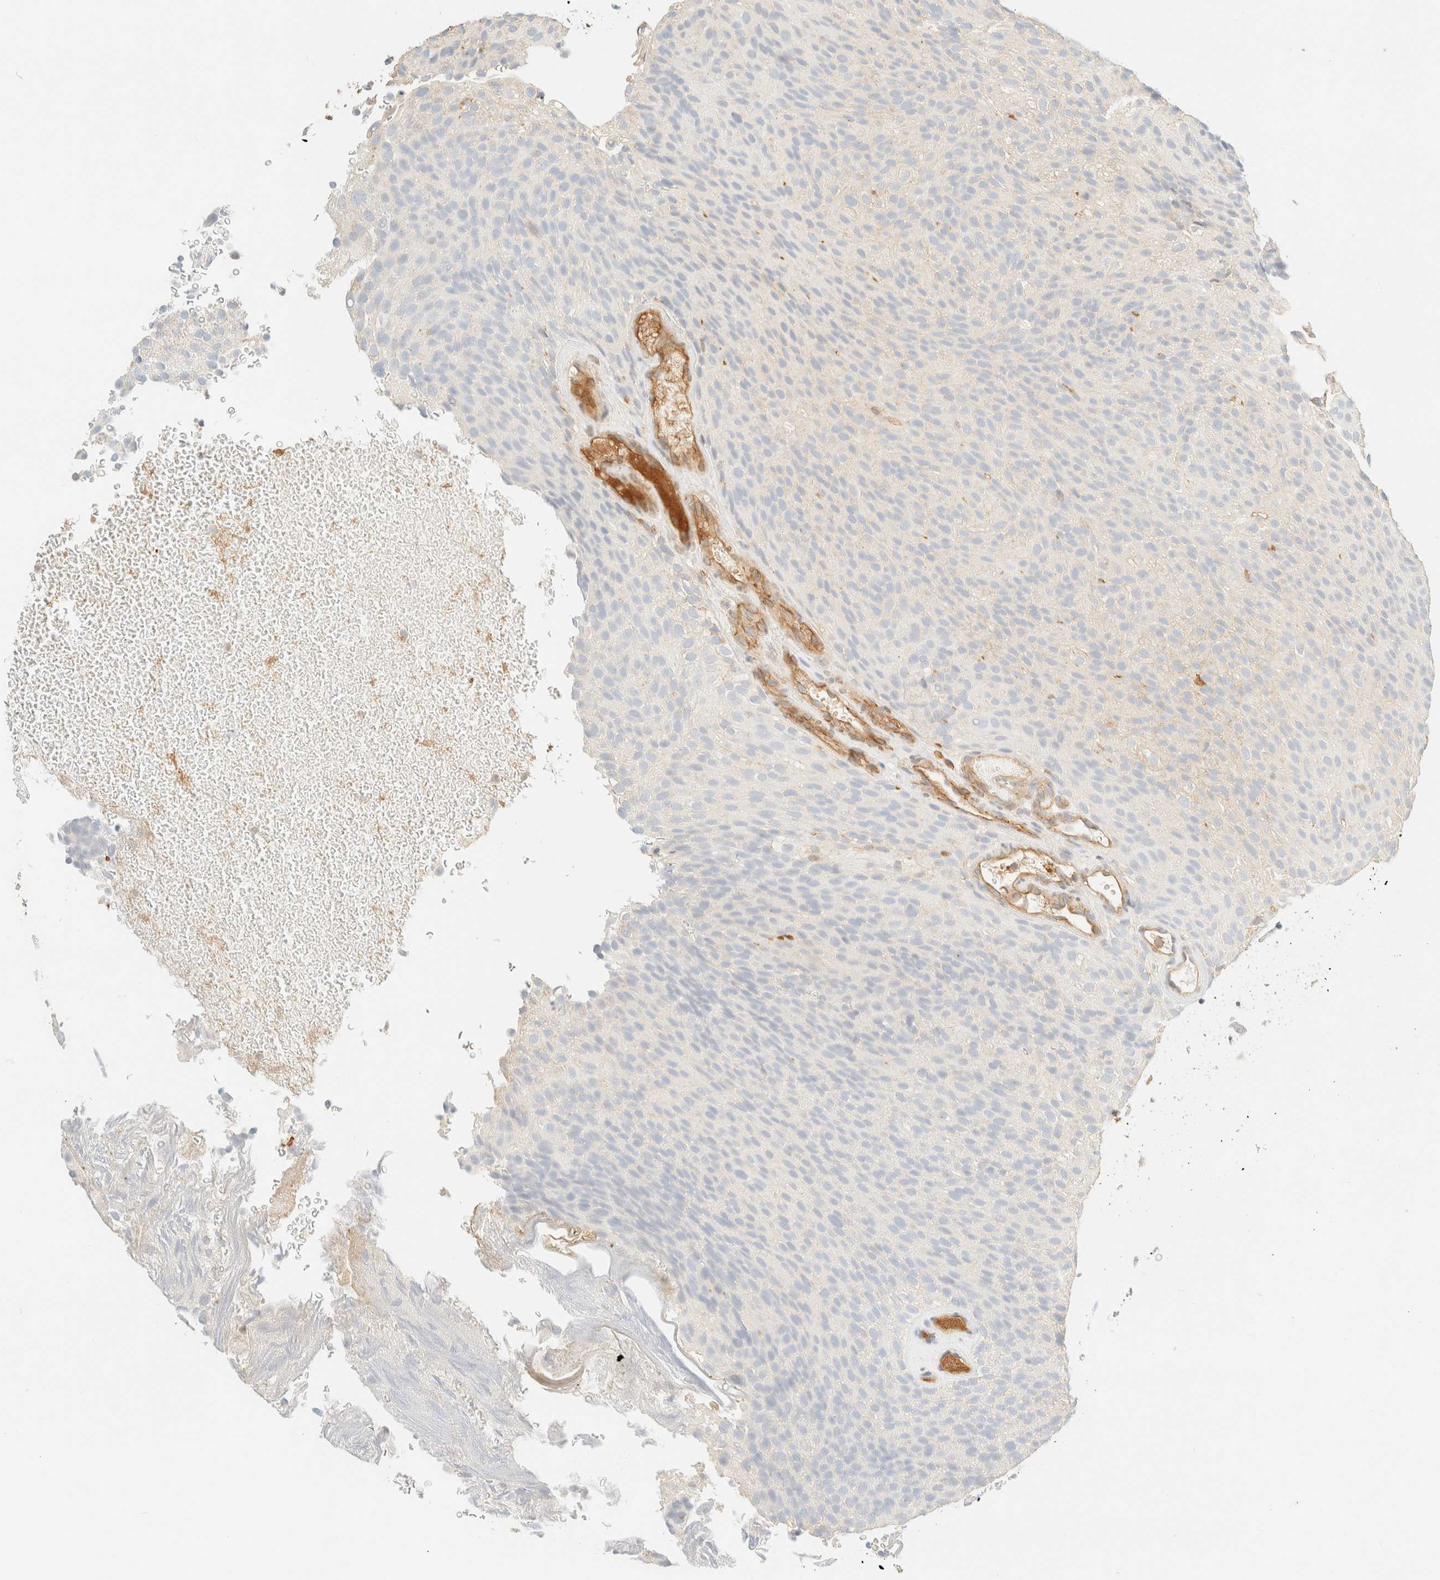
{"staining": {"intensity": "negative", "quantity": "none", "location": "none"}, "tissue": "urothelial cancer", "cell_type": "Tumor cells", "image_type": "cancer", "snomed": [{"axis": "morphology", "description": "Urothelial carcinoma, Low grade"}, {"axis": "topography", "description": "Urinary bladder"}], "caption": "IHC of urothelial carcinoma (low-grade) exhibits no positivity in tumor cells.", "gene": "FHOD1", "patient": {"sex": "male", "age": 78}}